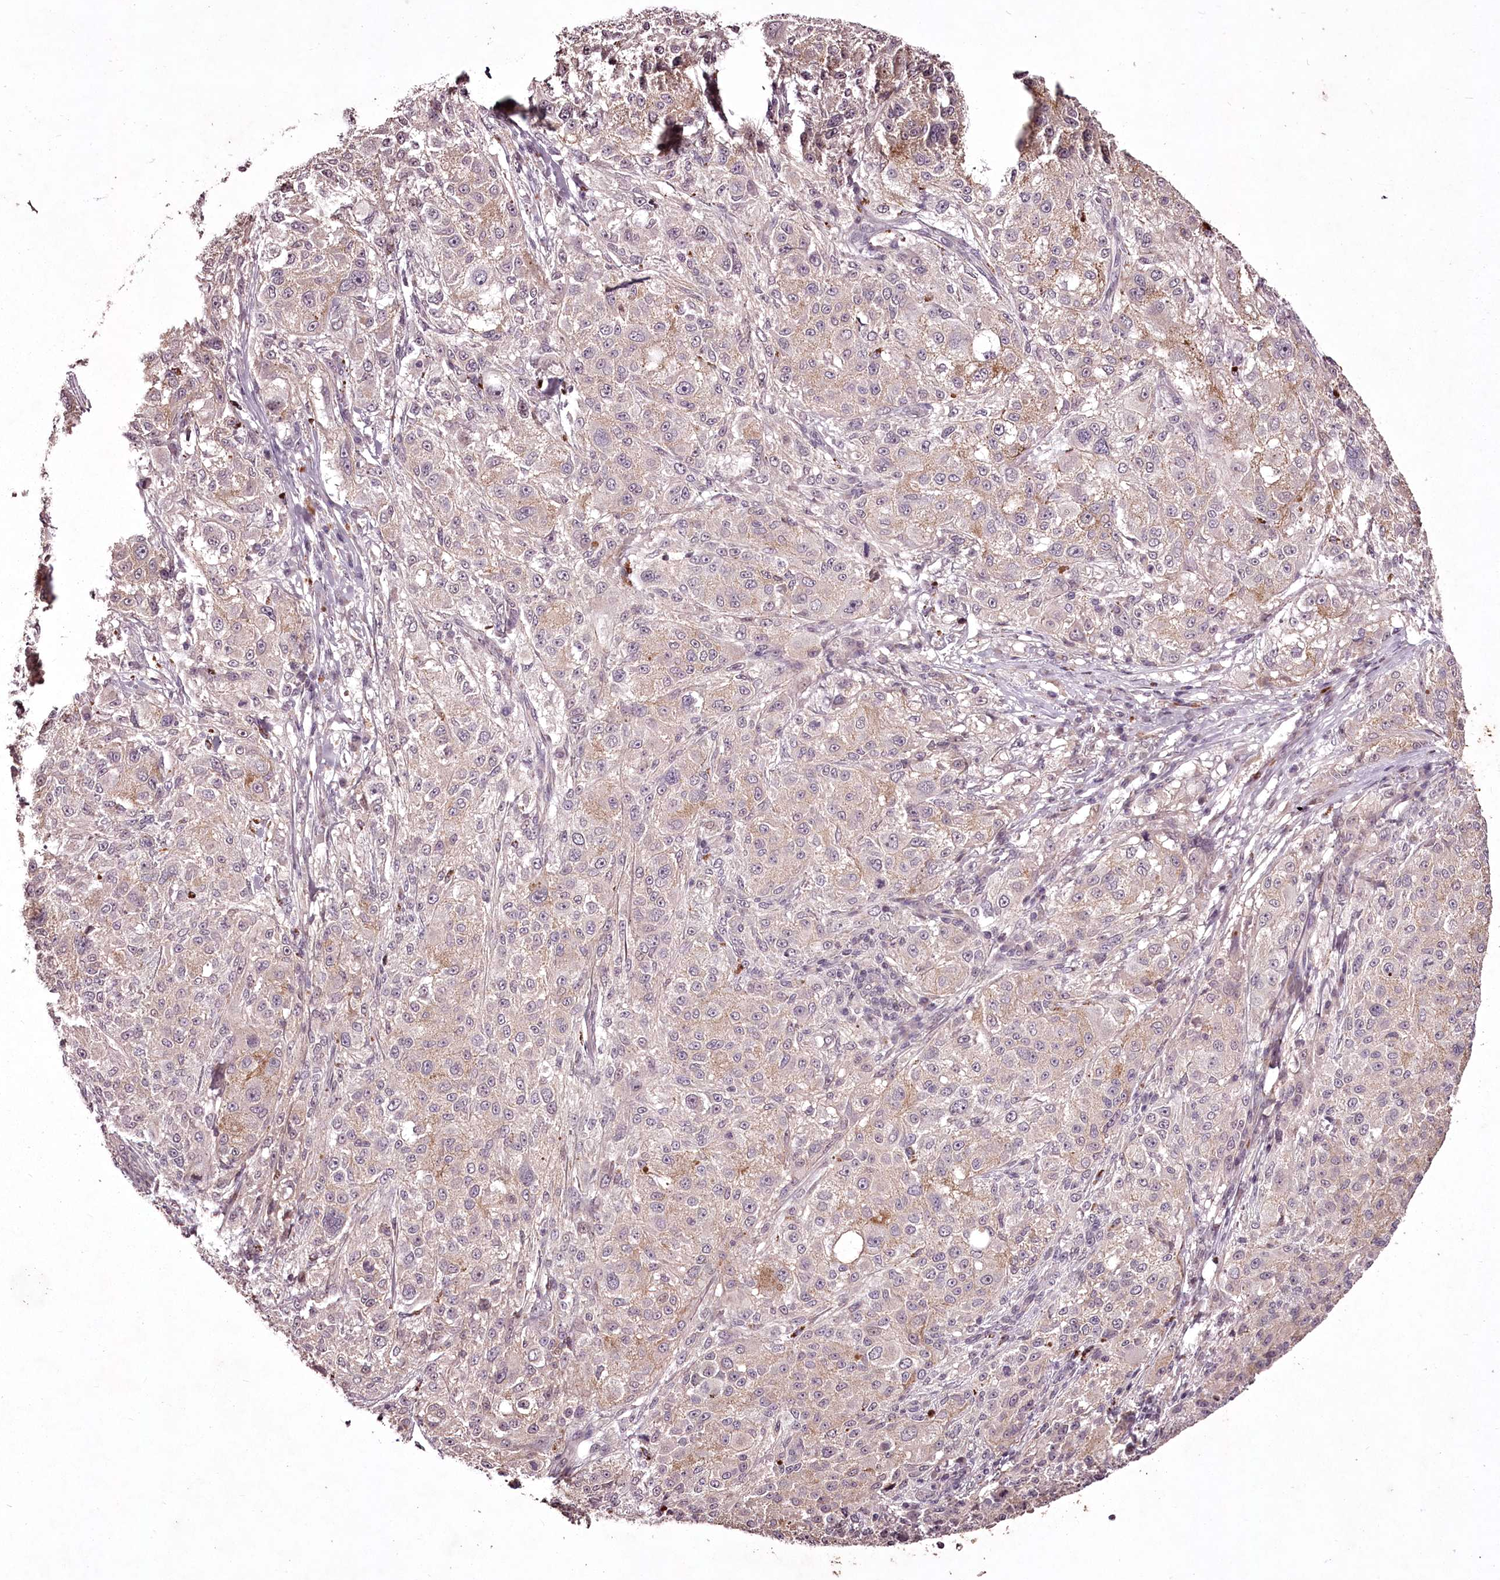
{"staining": {"intensity": "weak", "quantity": "<25%", "location": "cytoplasmic/membranous"}, "tissue": "melanoma", "cell_type": "Tumor cells", "image_type": "cancer", "snomed": [{"axis": "morphology", "description": "Necrosis, NOS"}, {"axis": "morphology", "description": "Malignant melanoma, NOS"}, {"axis": "topography", "description": "Skin"}], "caption": "A high-resolution image shows IHC staining of melanoma, which reveals no significant staining in tumor cells.", "gene": "ADRA1D", "patient": {"sex": "female", "age": 87}}